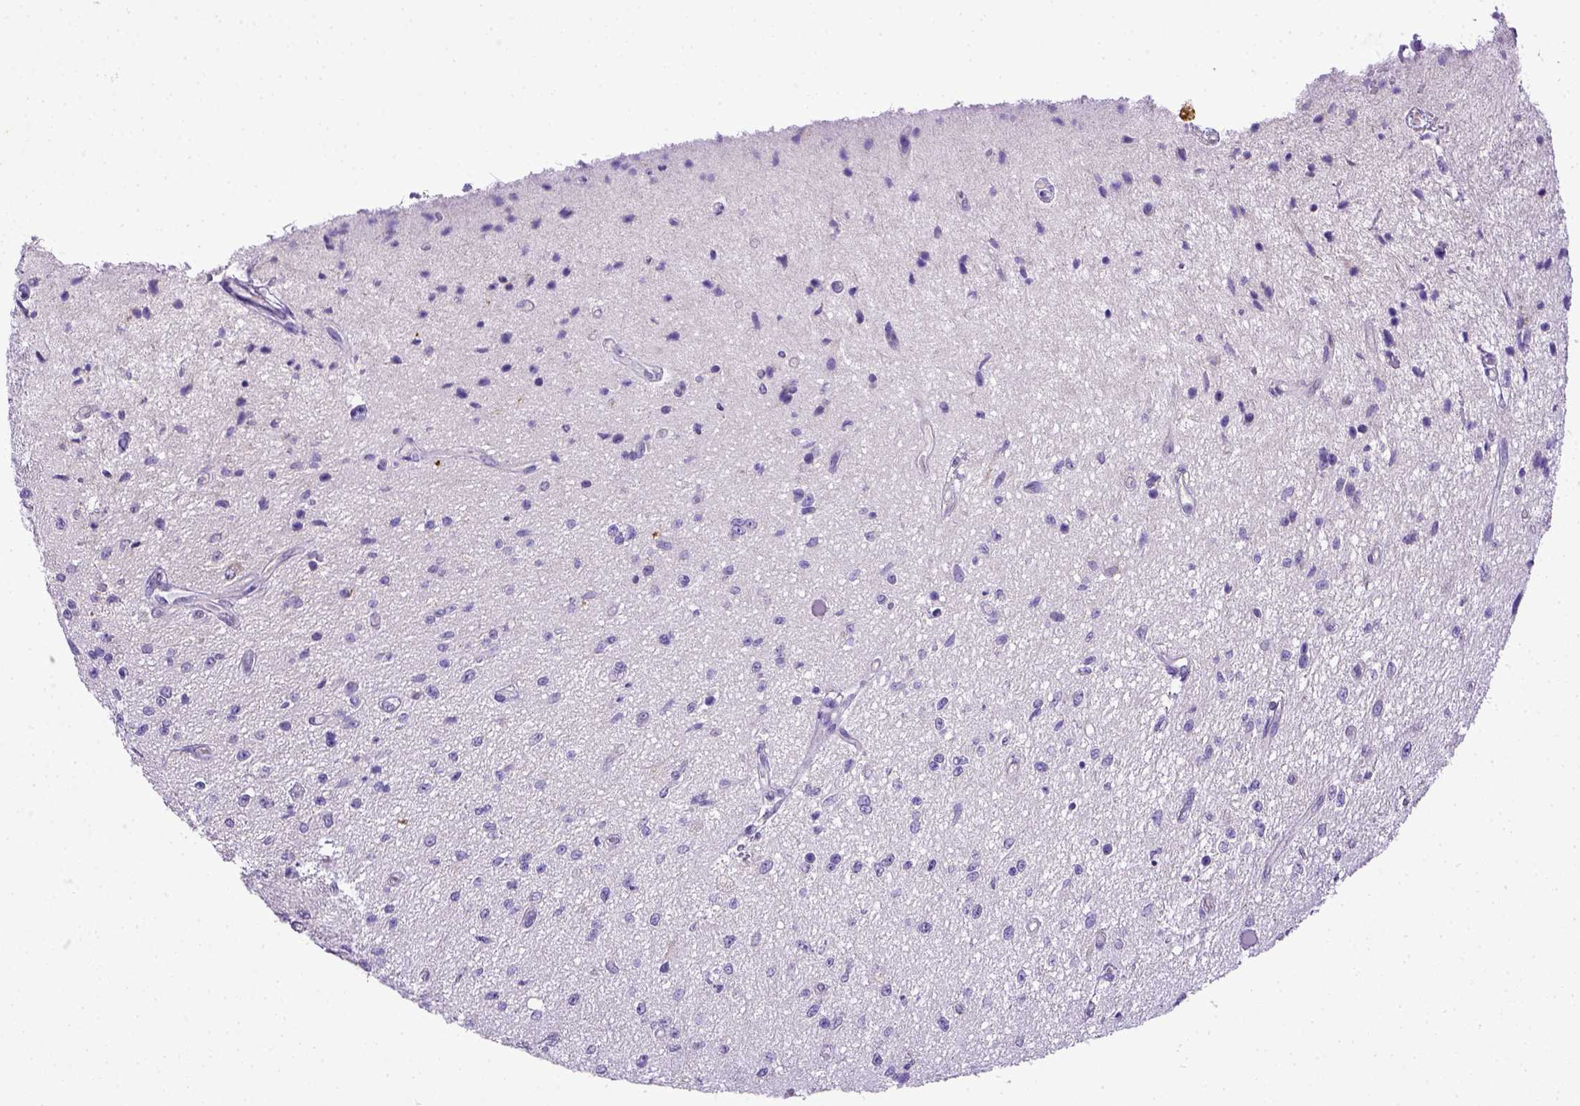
{"staining": {"intensity": "negative", "quantity": "none", "location": "none"}, "tissue": "glioma", "cell_type": "Tumor cells", "image_type": "cancer", "snomed": [{"axis": "morphology", "description": "Glioma, malignant, Low grade"}, {"axis": "topography", "description": "Cerebellum"}], "caption": "Immunohistochemistry (IHC) of glioma exhibits no expression in tumor cells. The staining is performed using DAB (3,3'-diaminobenzidine) brown chromogen with nuclei counter-stained in using hematoxylin.", "gene": "CD40", "patient": {"sex": "female", "age": 14}}